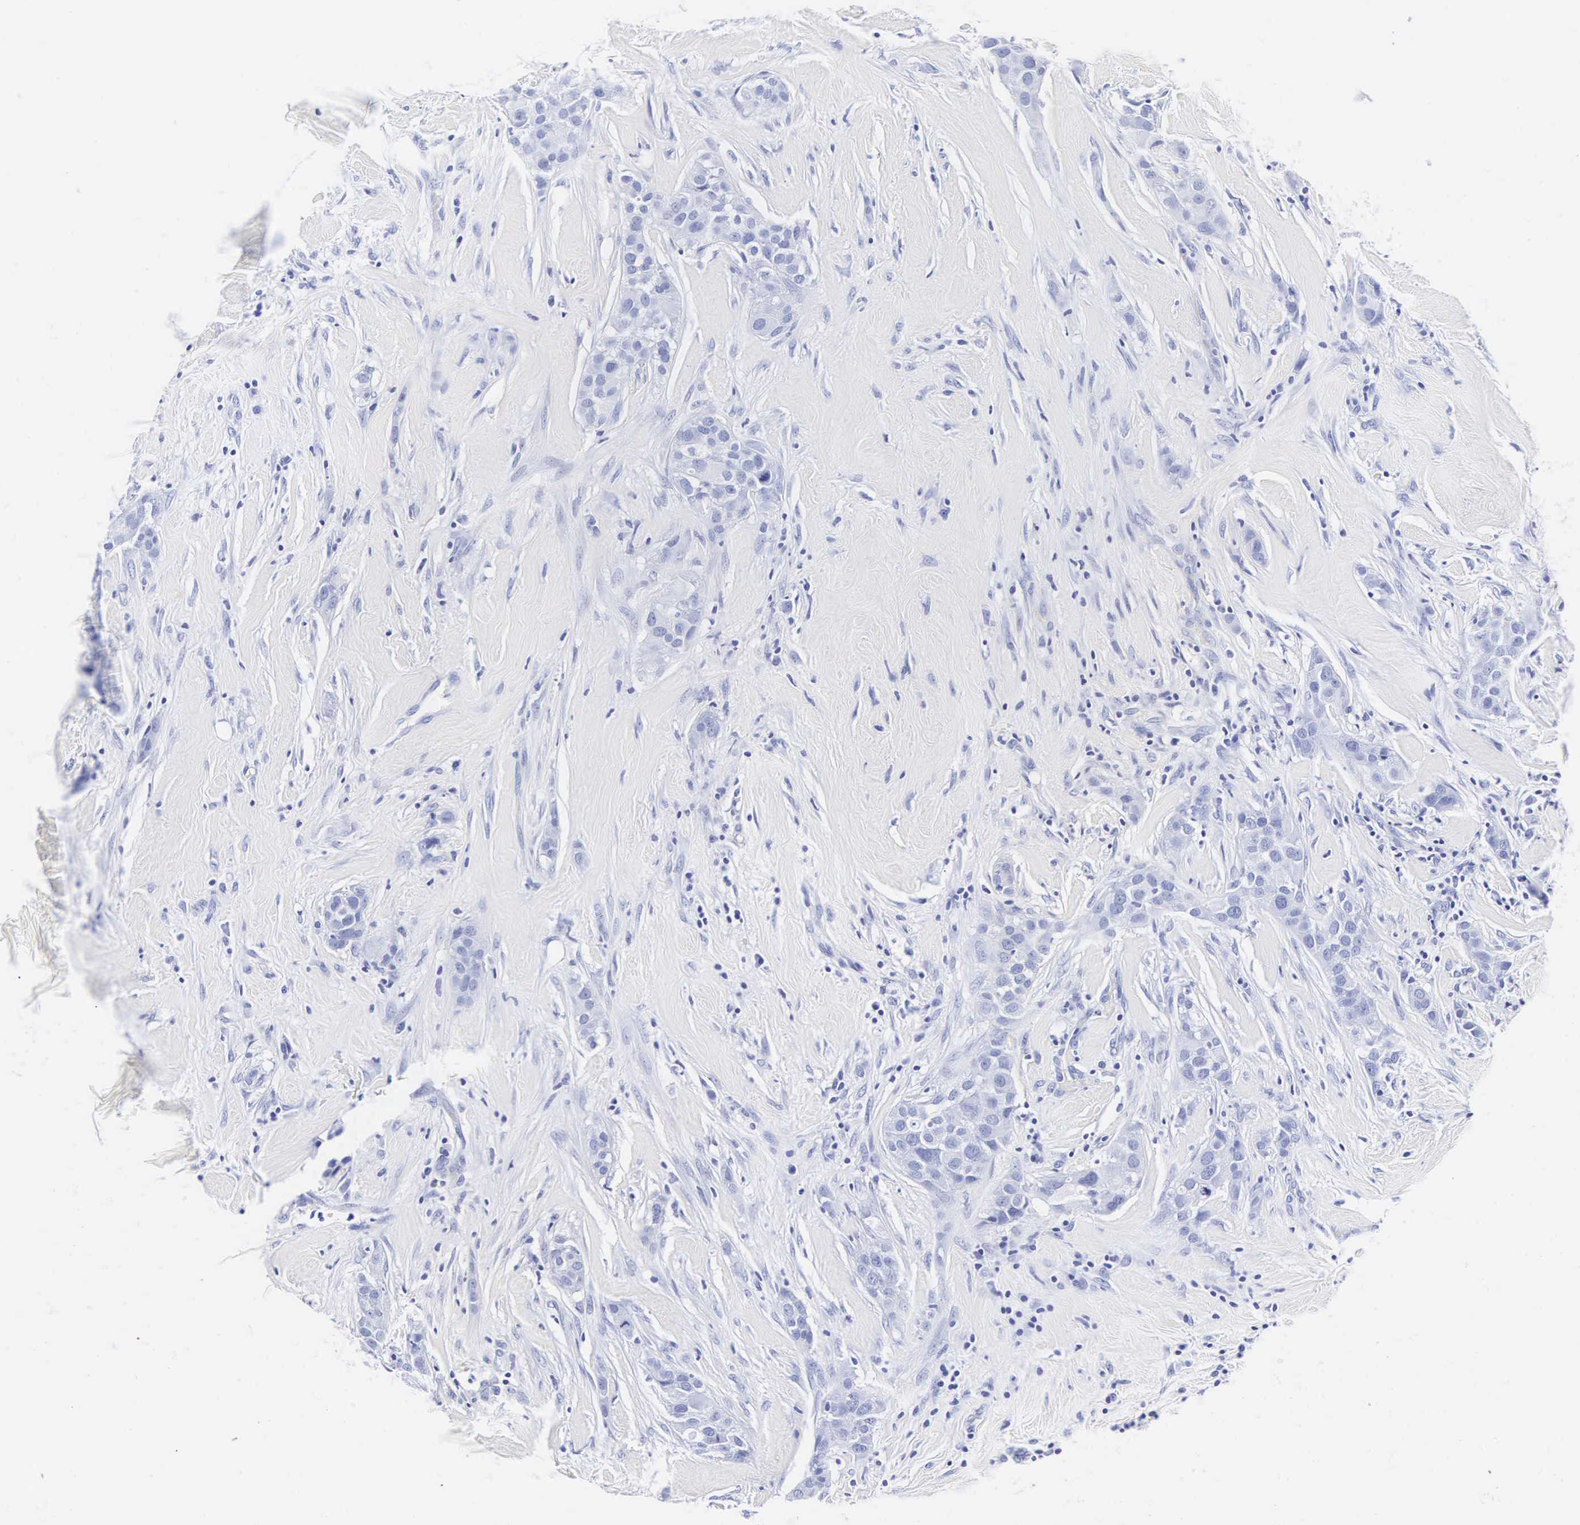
{"staining": {"intensity": "negative", "quantity": "none", "location": "none"}, "tissue": "breast cancer", "cell_type": "Tumor cells", "image_type": "cancer", "snomed": [{"axis": "morphology", "description": "Duct carcinoma"}, {"axis": "topography", "description": "Breast"}], "caption": "This is a photomicrograph of IHC staining of breast cancer, which shows no expression in tumor cells.", "gene": "INS", "patient": {"sex": "female", "age": 45}}